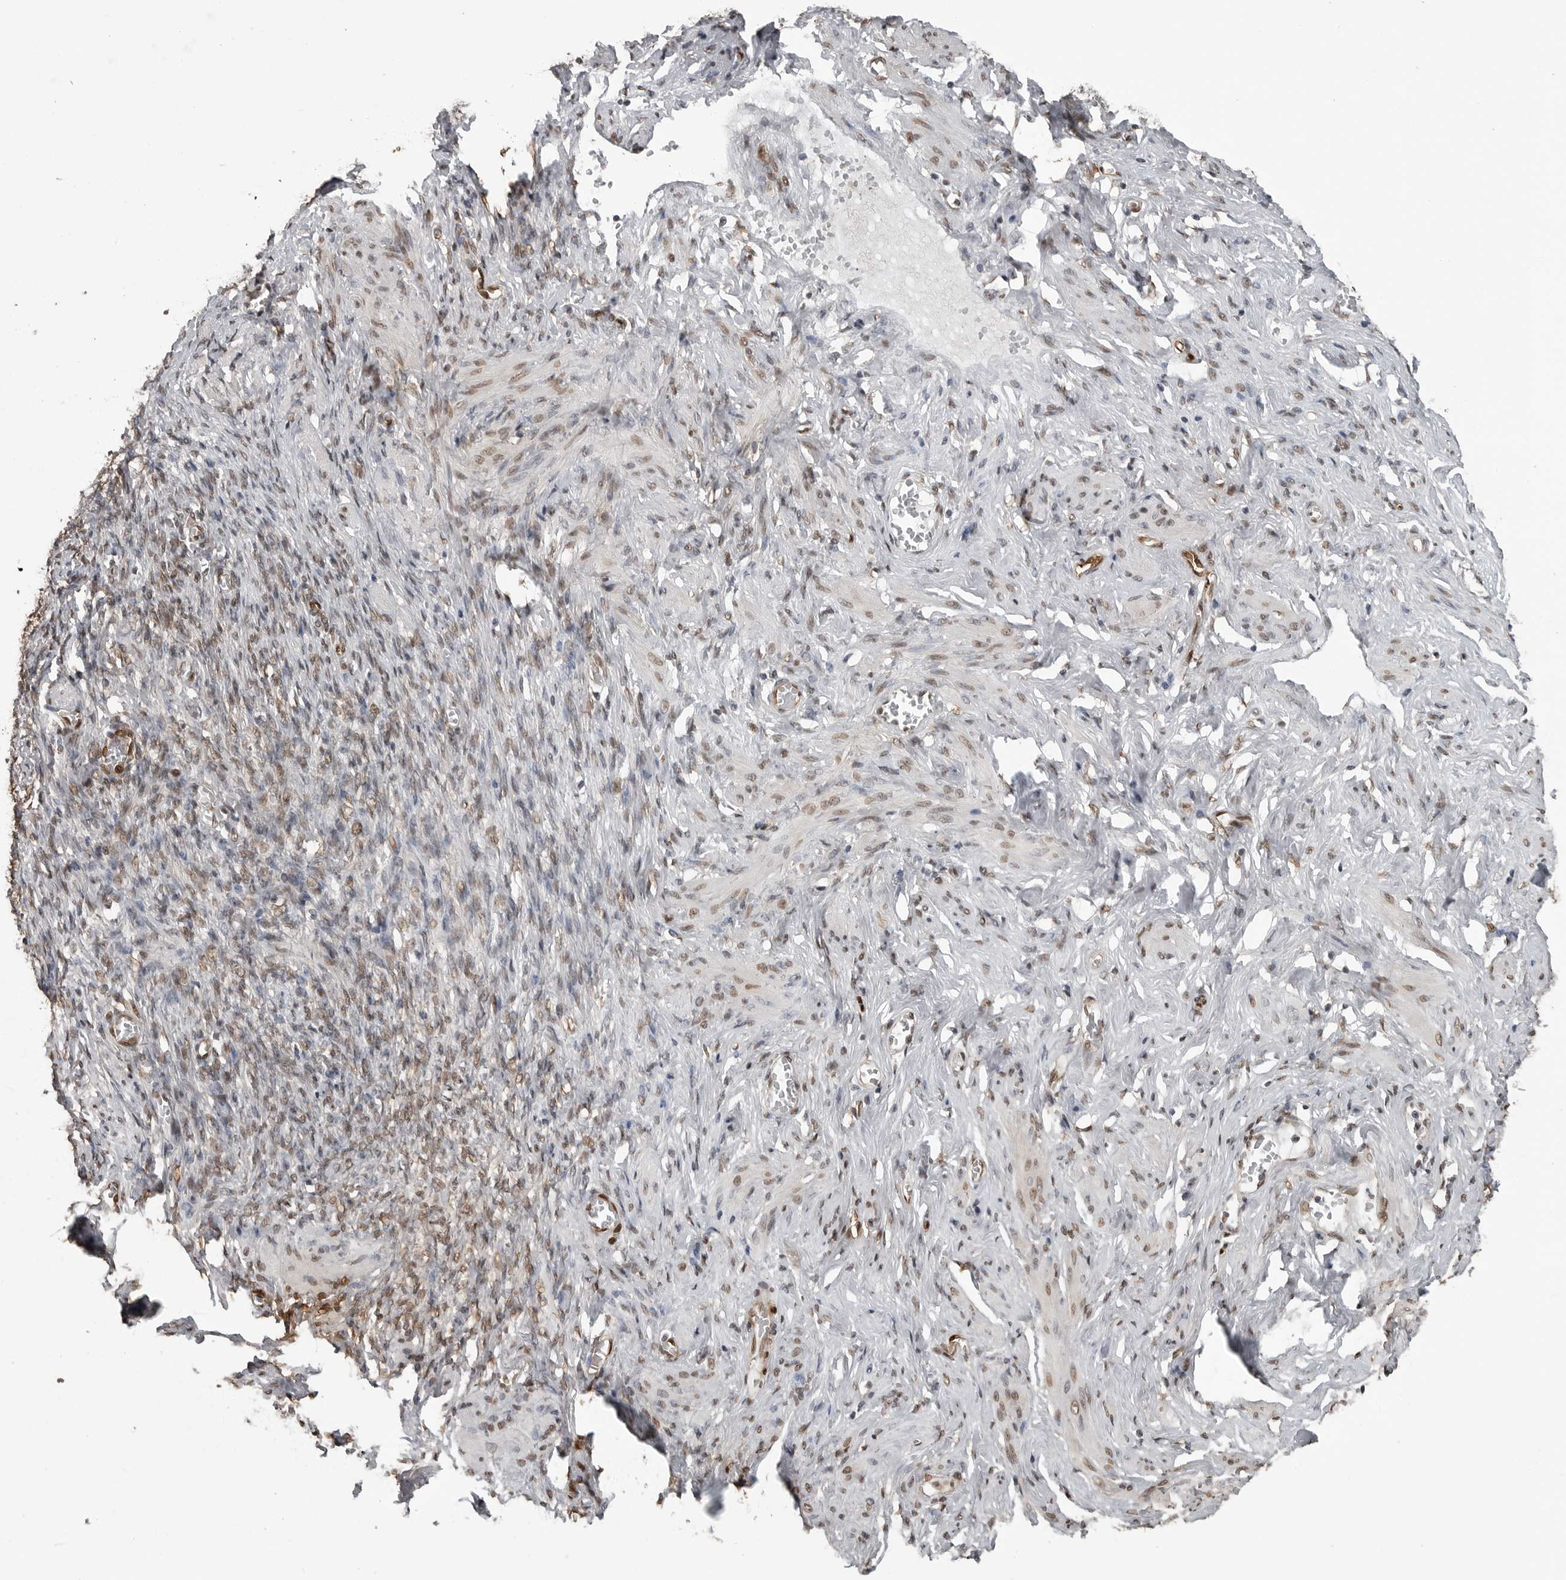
{"staining": {"intensity": "moderate", "quantity": "25%-75%", "location": "nuclear"}, "tissue": "adipose tissue", "cell_type": "Adipocytes", "image_type": "normal", "snomed": [{"axis": "morphology", "description": "Normal tissue, NOS"}, {"axis": "topography", "description": "Vascular tissue"}, {"axis": "topography", "description": "Fallopian tube"}, {"axis": "topography", "description": "Ovary"}], "caption": "Approximately 25%-75% of adipocytes in normal adipose tissue show moderate nuclear protein staining as visualized by brown immunohistochemical staining.", "gene": "SMAD2", "patient": {"sex": "female", "age": 67}}